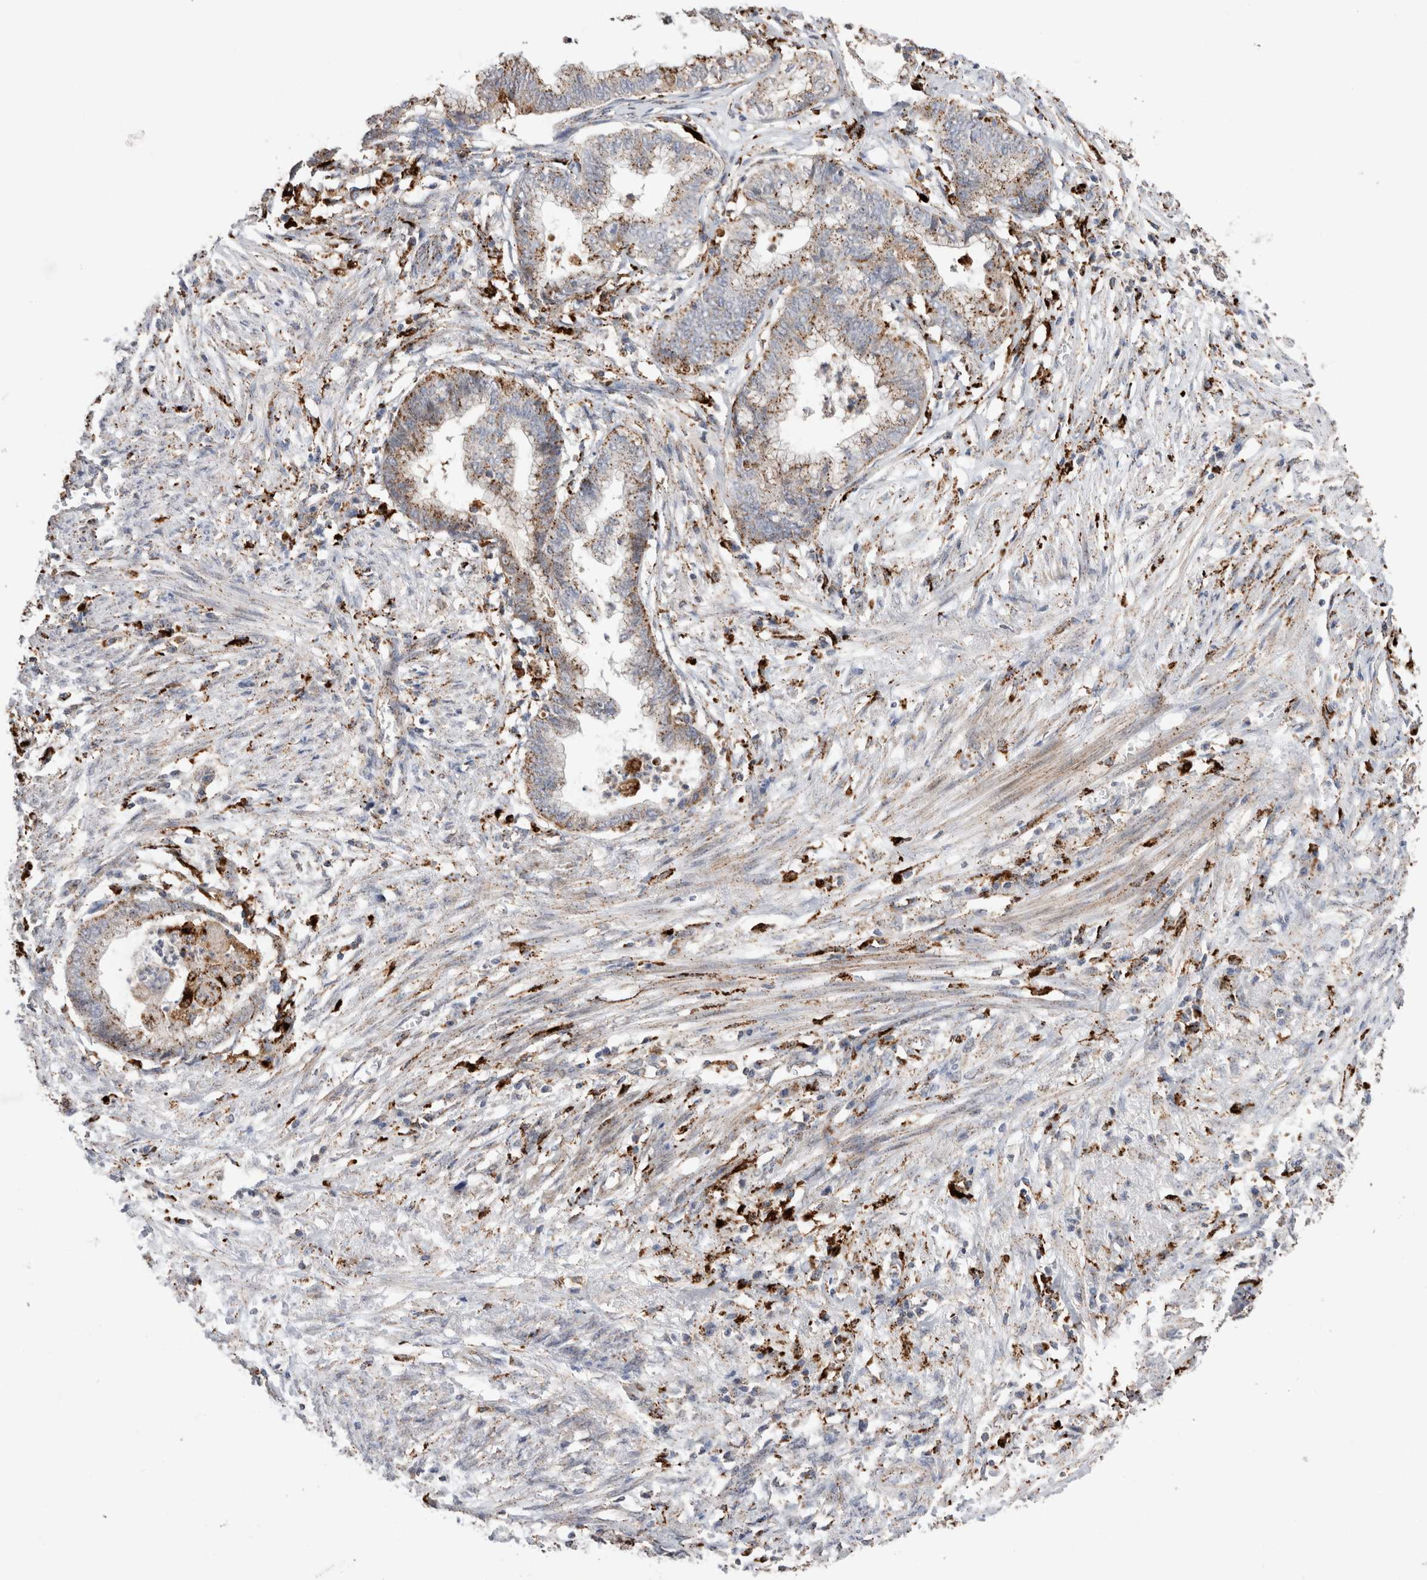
{"staining": {"intensity": "moderate", "quantity": ">75%", "location": "cytoplasmic/membranous"}, "tissue": "endometrial cancer", "cell_type": "Tumor cells", "image_type": "cancer", "snomed": [{"axis": "morphology", "description": "Necrosis, NOS"}, {"axis": "morphology", "description": "Adenocarcinoma, NOS"}, {"axis": "topography", "description": "Endometrium"}], "caption": "Protein expression analysis of adenocarcinoma (endometrial) demonstrates moderate cytoplasmic/membranous staining in approximately >75% of tumor cells.", "gene": "CTSA", "patient": {"sex": "female", "age": 79}}